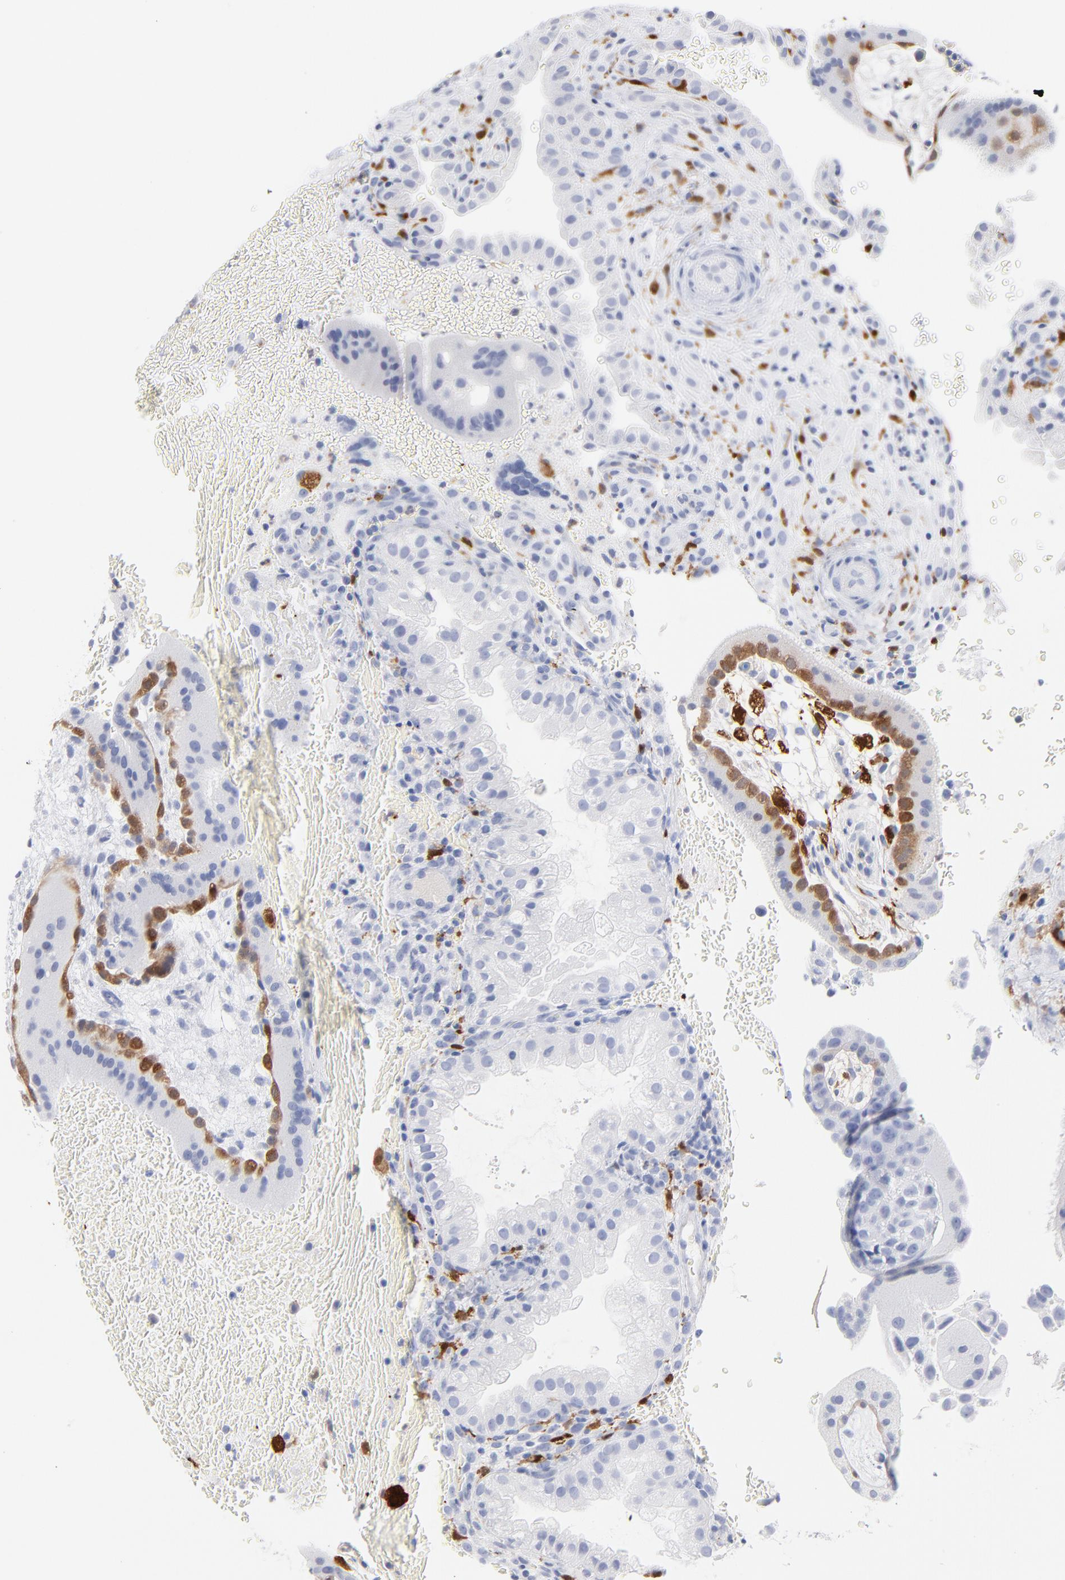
{"staining": {"intensity": "negative", "quantity": "none", "location": "none"}, "tissue": "placenta", "cell_type": "Decidual cells", "image_type": "normal", "snomed": [{"axis": "morphology", "description": "Normal tissue, NOS"}, {"axis": "topography", "description": "Placenta"}], "caption": "High power microscopy histopathology image of an IHC histopathology image of benign placenta, revealing no significant staining in decidual cells.", "gene": "IFIT2", "patient": {"sex": "female", "age": 19}}